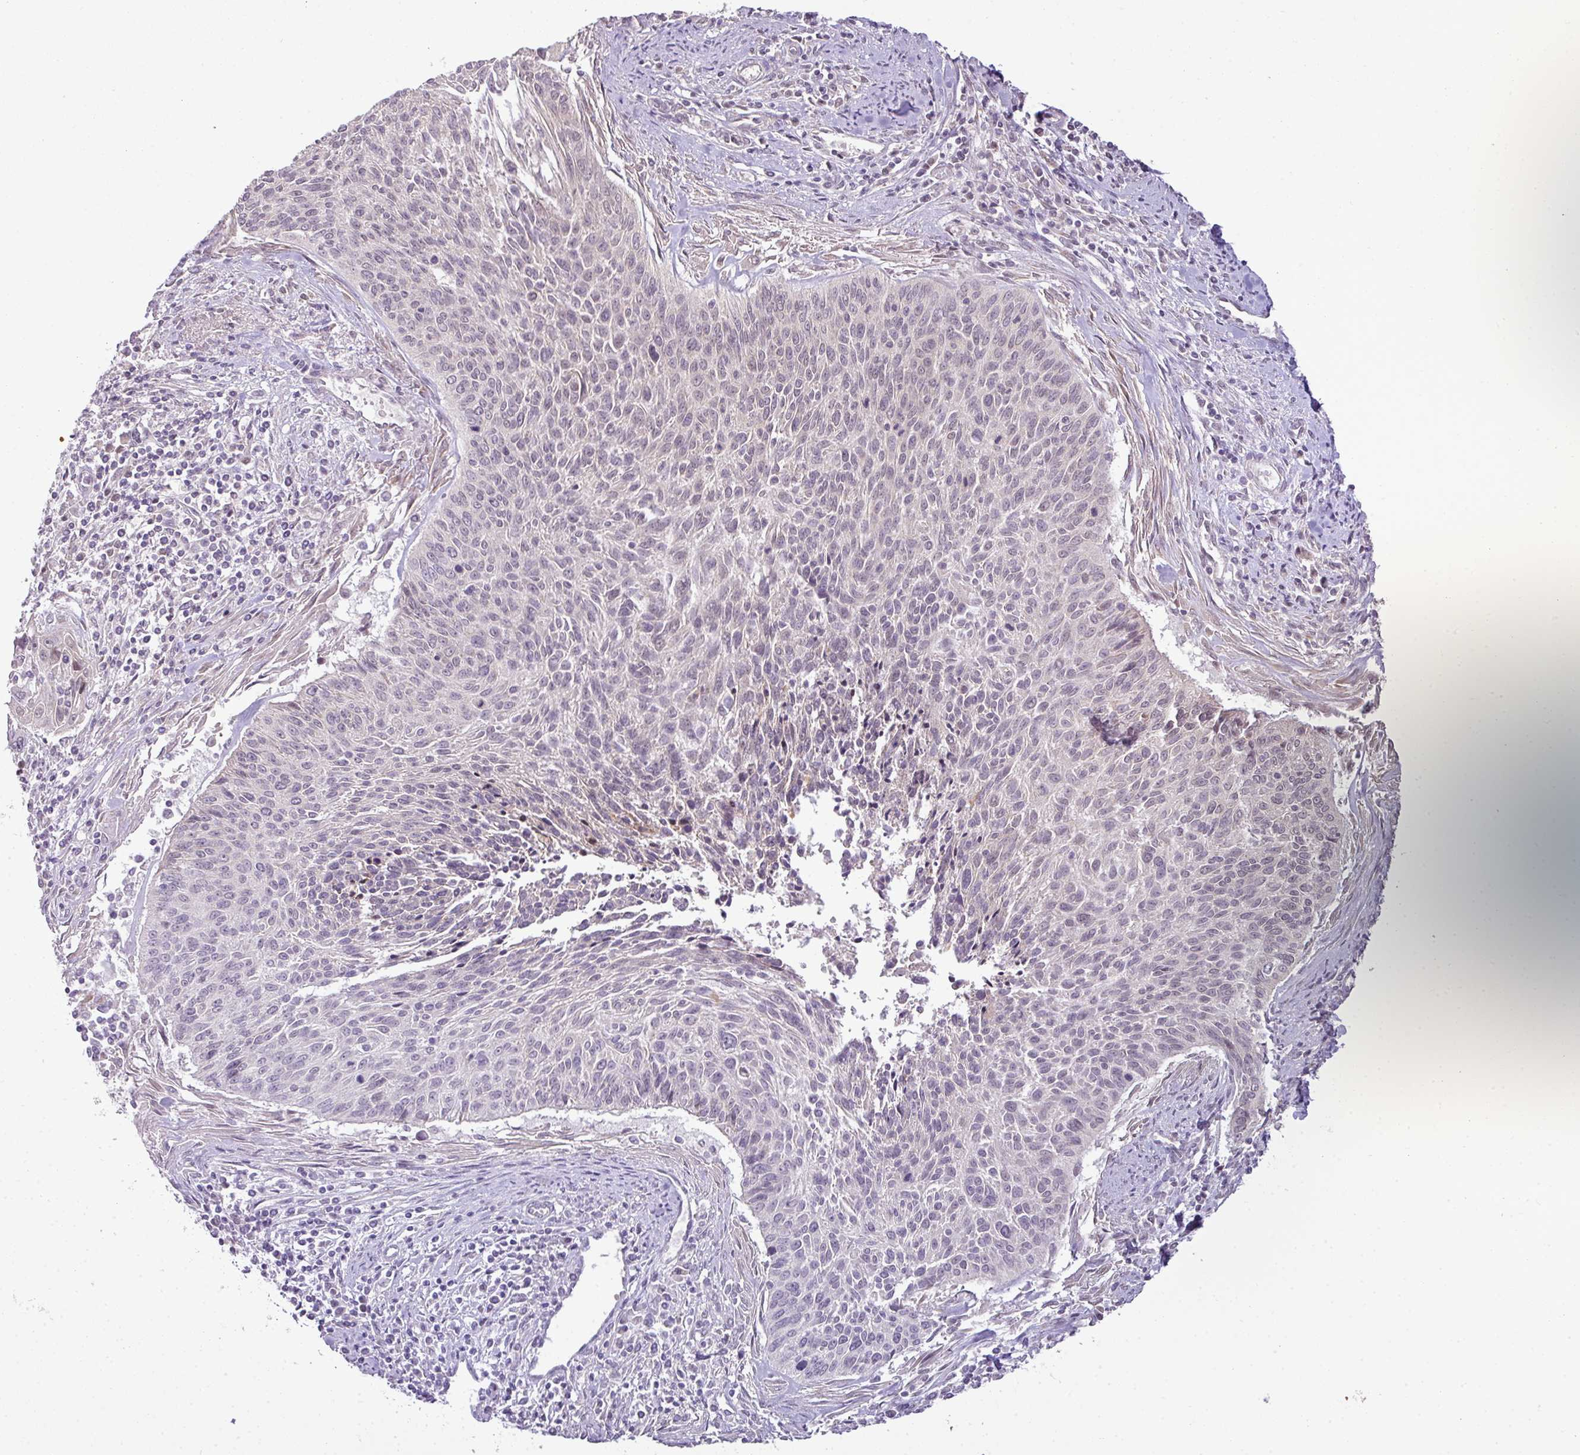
{"staining": {"intensity": "negative", "quantity": "none", "location": "none"}, "tissue": "cervical cancer", "cell_type": "Tumor cells", "image_type": "cancer", "snomed": [{"axis": "morphology", "description": "Squamous cell carcinoma, NOS"}, {"axis": "topography", "description": "Cervix"}], "caption": "The IHC micrograph has no significant staining in tumor cells of cervical squamous cell carcinoma tissue.", "gene": "DNAAF4", "patient": {"sex": "female", "age": 55}}